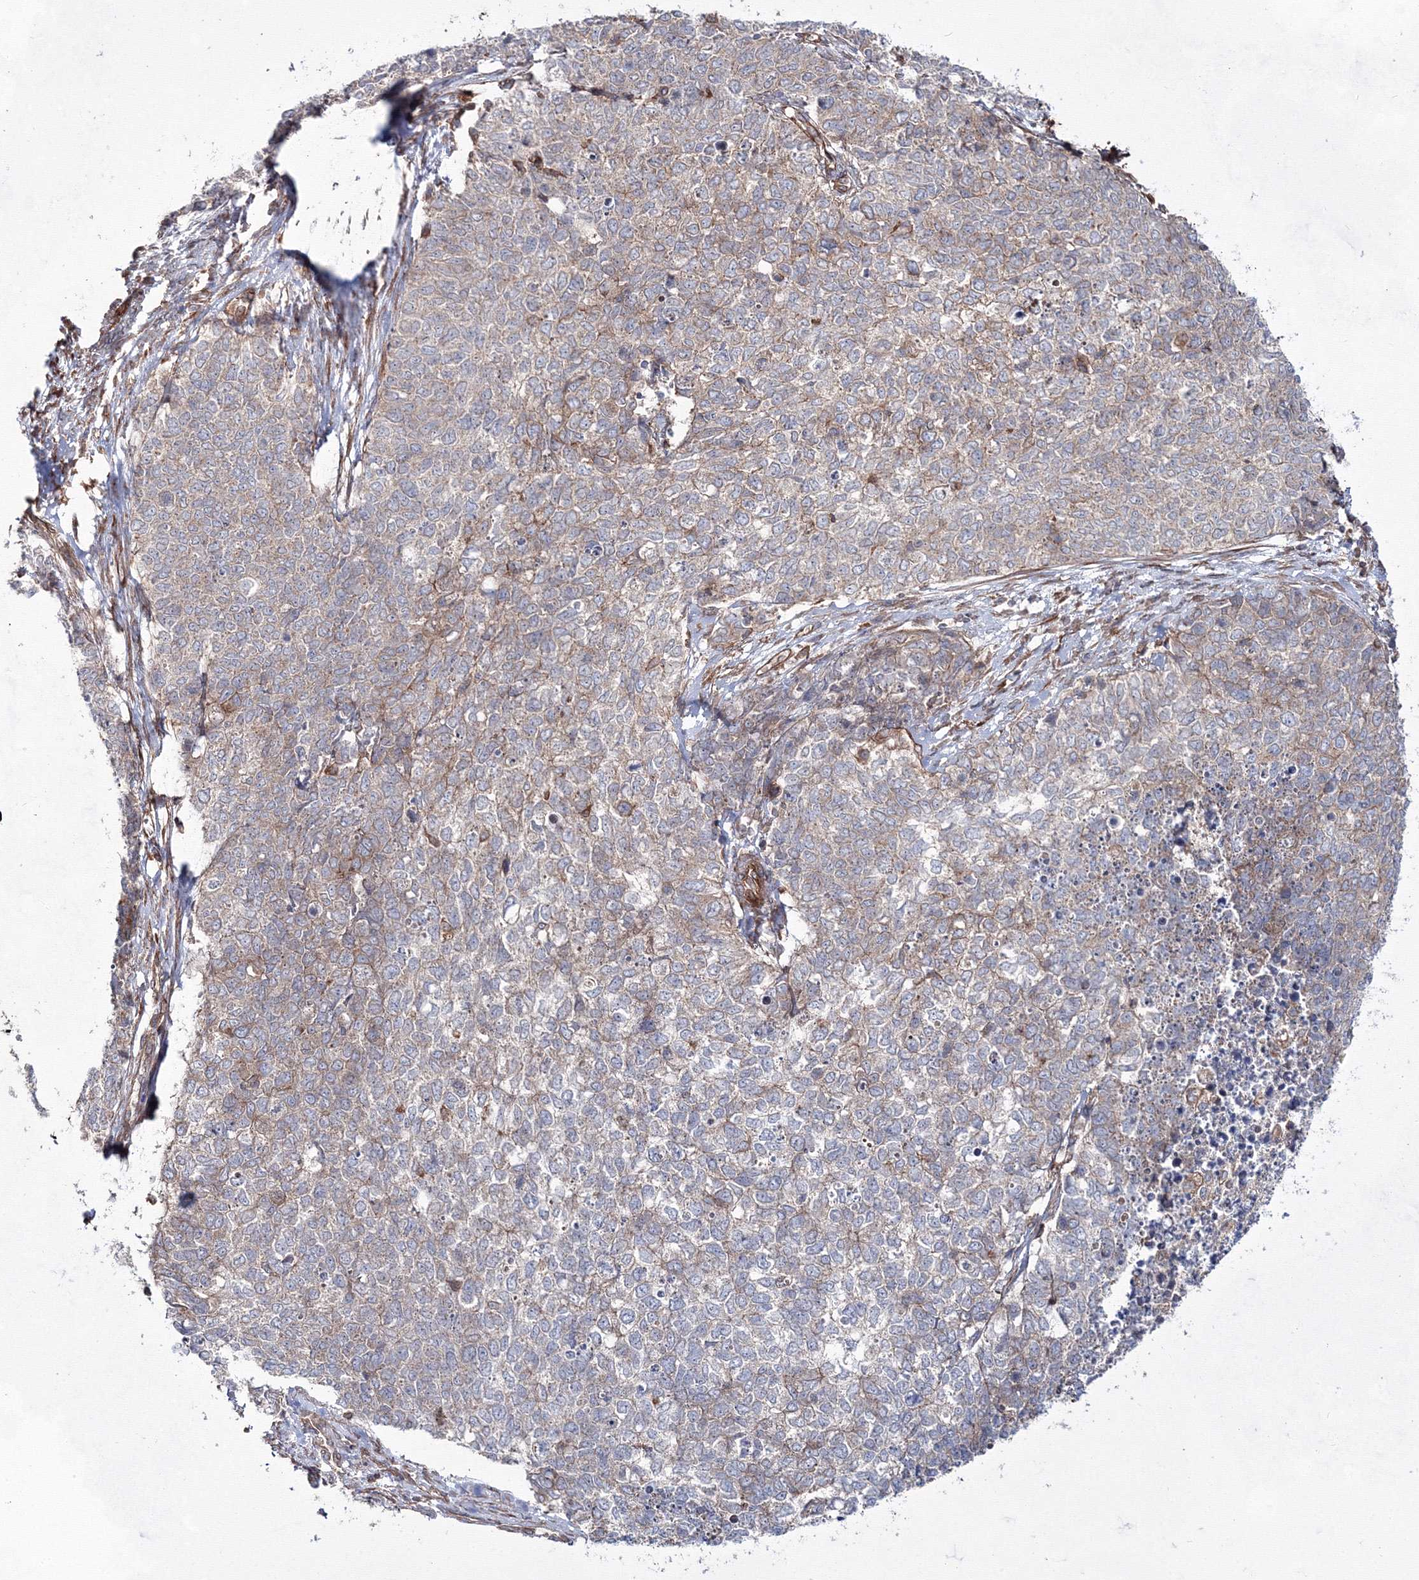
{"staining": {"intensity": "weak", "quantity": "<25%", "location": "cytoplasmic/membranous"}, "tissue": "cervical cancer", "cell_type": "Tumor cells", "image_type": "cancer", "snomed": [{"axis": "morphology", "description": "Squamous cell carcinoma, NOS"}, {"axis": "topography", "description": "Cervix"}], "caption": "Cervical cancer (squamous cell carcinoma) was stained to show a protein in brown. There is no significant positivity in tumor cells.", "gene": "EXOC6", "patient": {"sex": "female", "age": 63}}